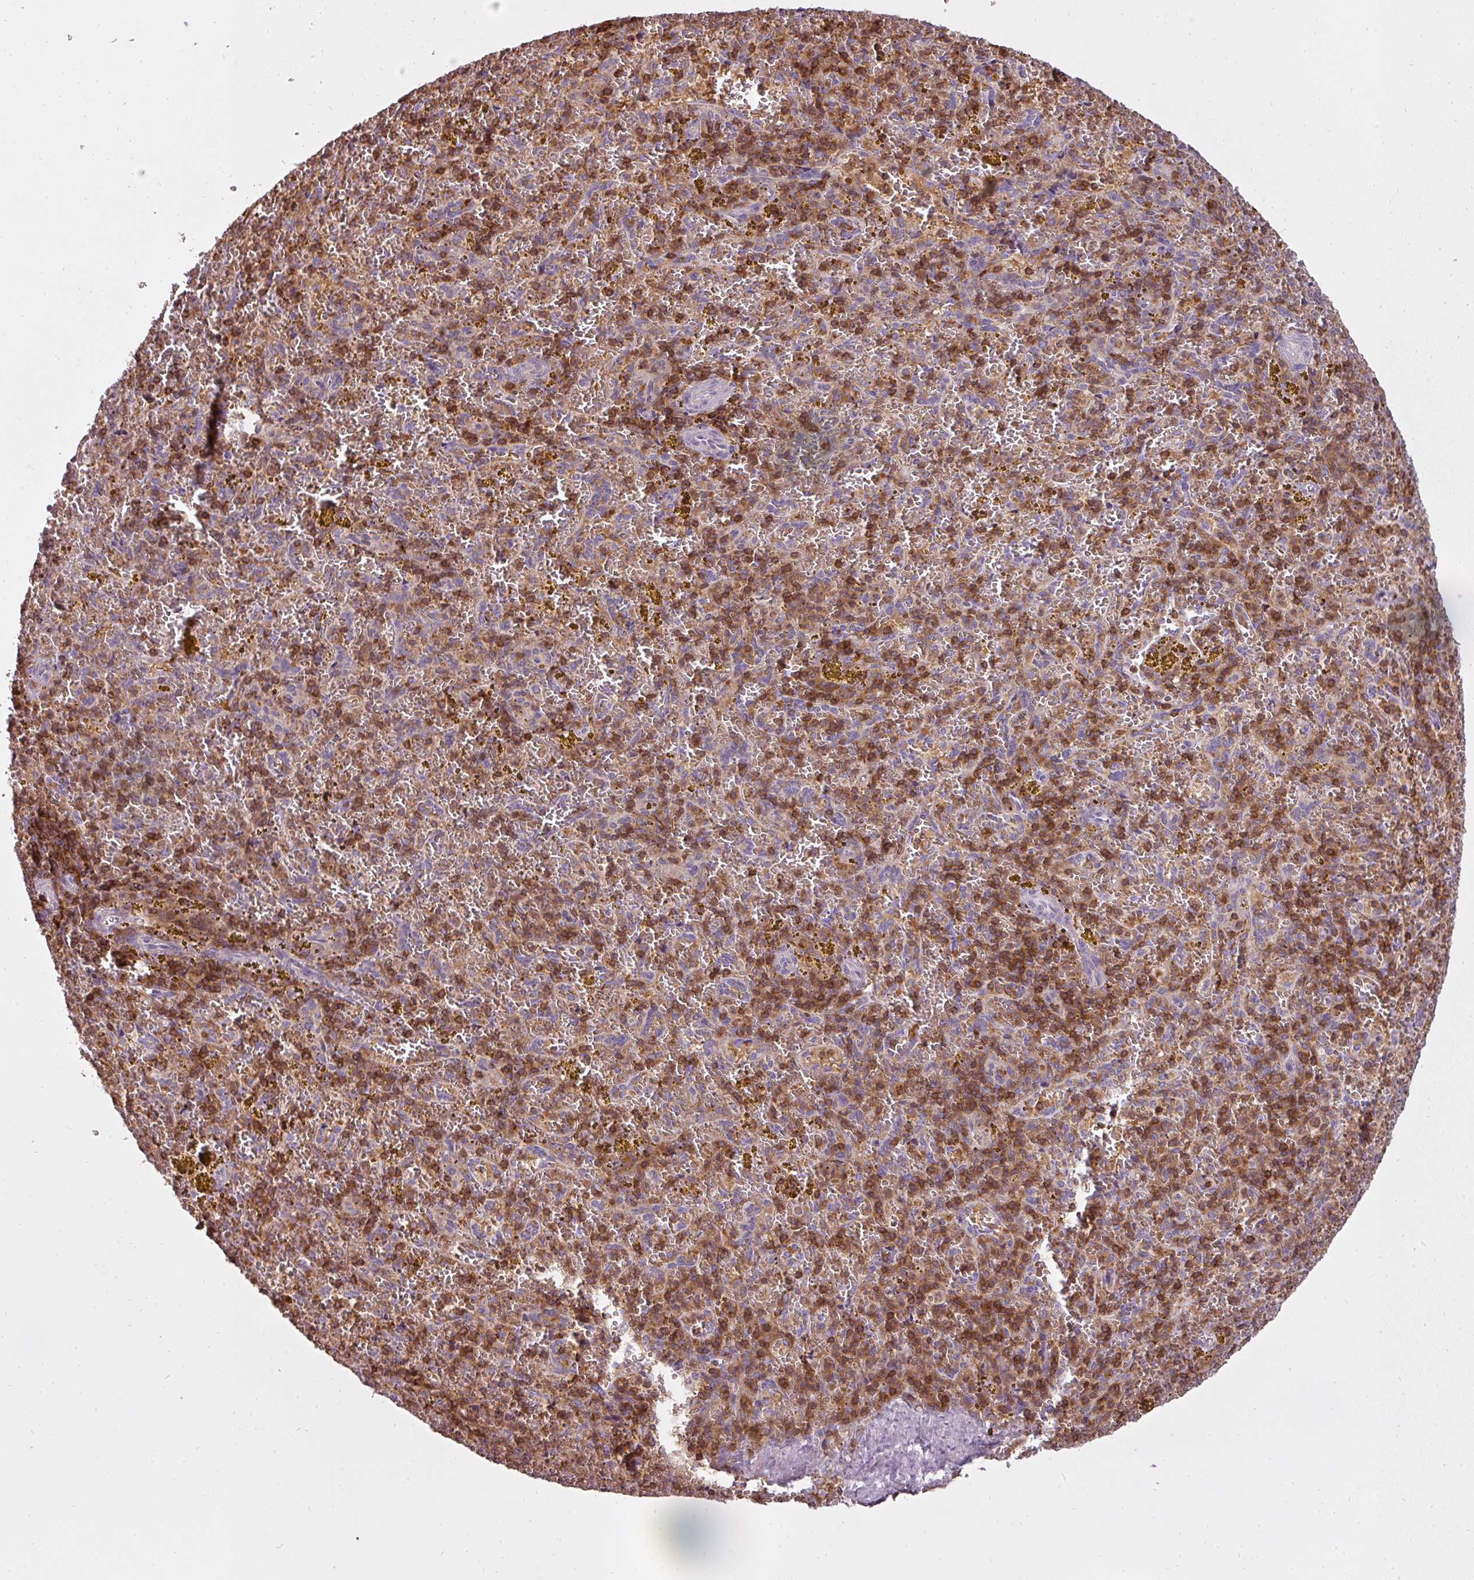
{"staining": {"intensity": "moderate", "quantity": "25%-75%", "location": "cytoplasmic/membranous"}, "tissue": "spleen", "cell_type": "Cells in red pulp", "image_type": "normal", "snomed": [{"axis": "morphology", "description": "Normal tissue, NOS"}, {"axis": "topography", "description": "Spleen"}], "caption": "Immunohistochemistry micrograph of unremarkable spleen: spleen stained using immunohistochemistry exhibits medium levels of moderate protein expression localized specifically in the cytoplasmic/membranous of cells in red pulp, appearing as a cytoplasmic/membranous brown color.", "gene": "STK4", "patient": {"sex": "male", "age": 57}}